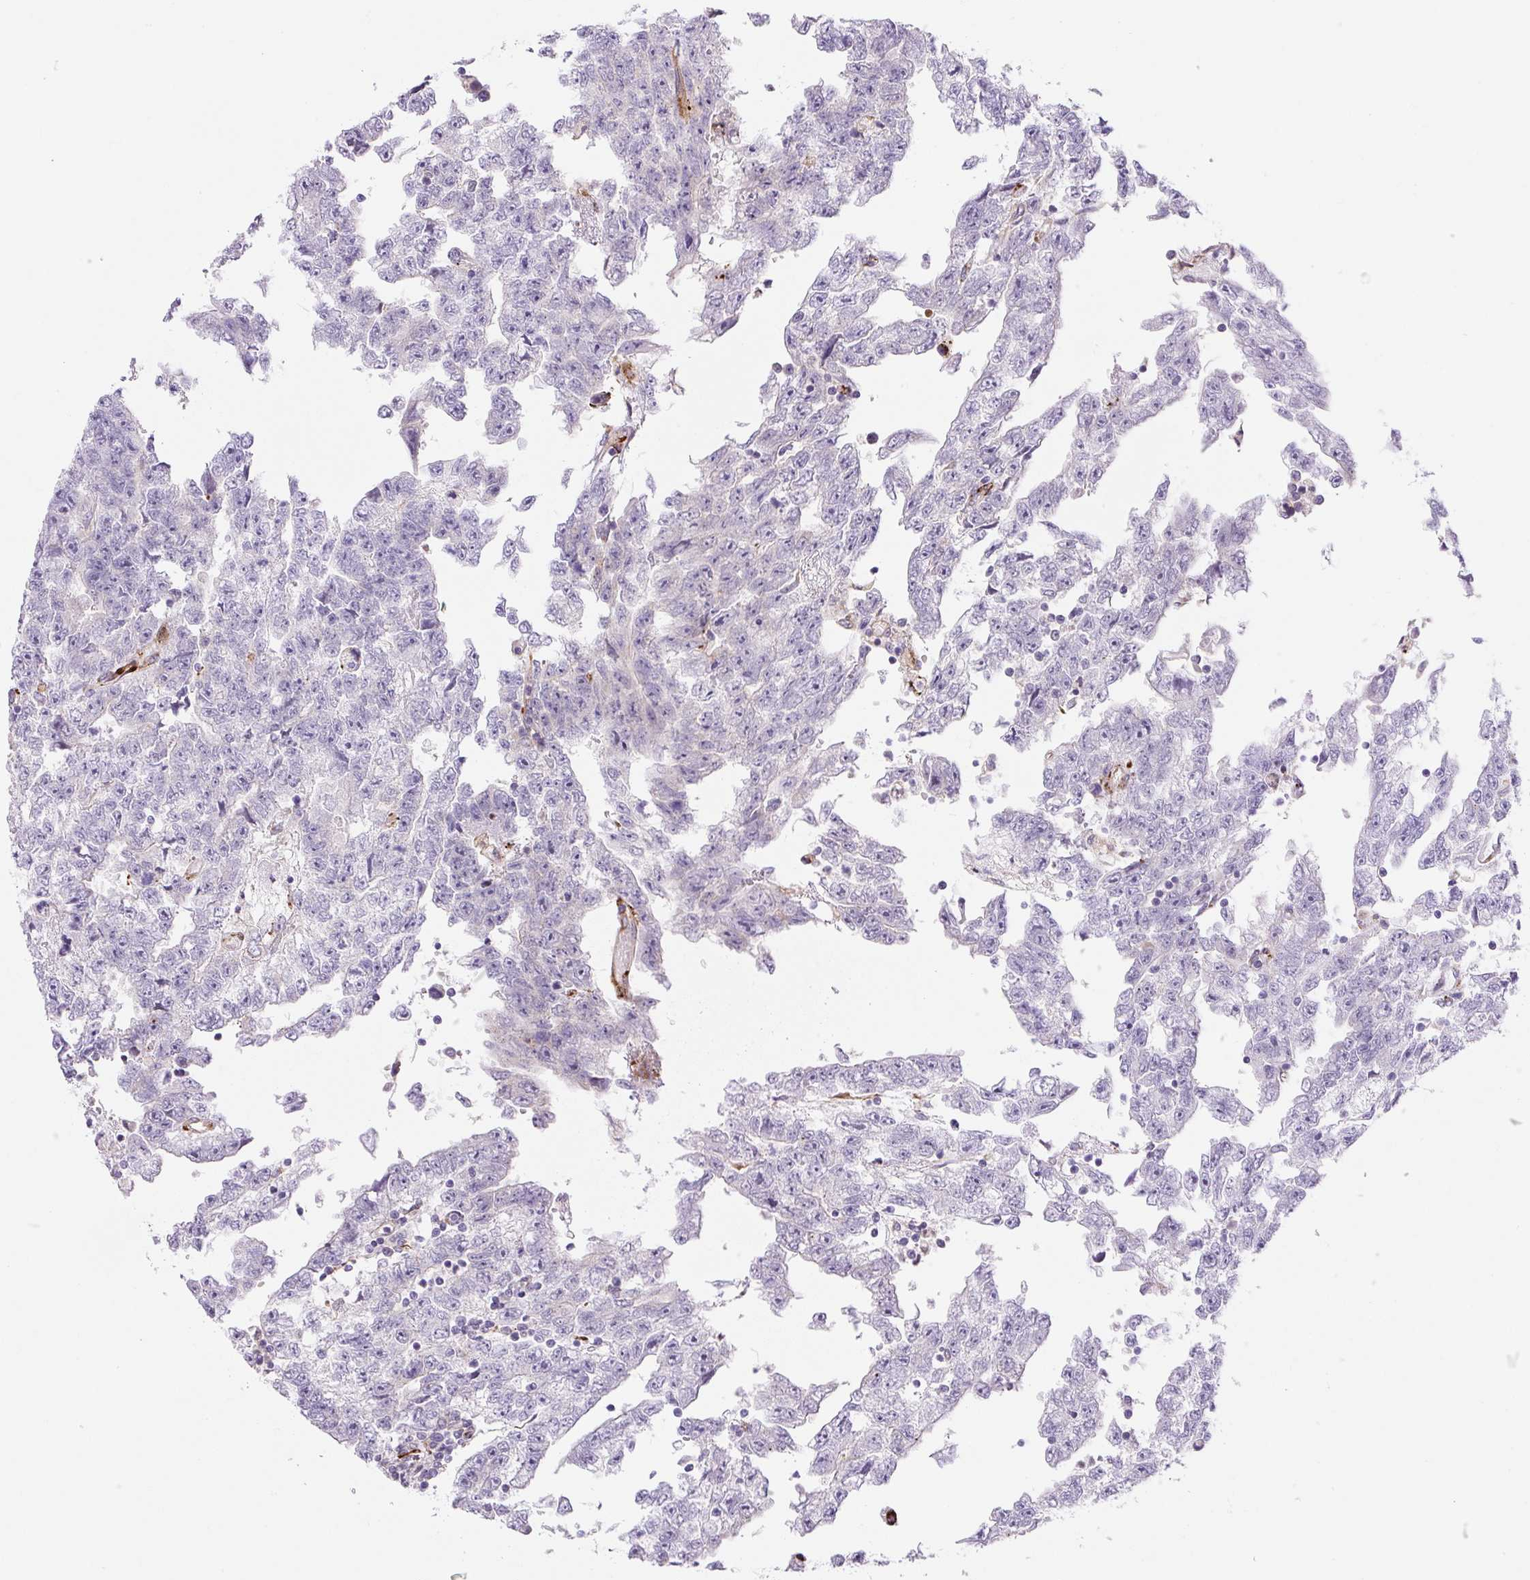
{"staining": {"intensity": "negative", "quantity": "none", "location": "none"}, "tissue": "testis cancer", "cell_type": "Tumor cells", "image_type": "cancer", "snomed": [{"axis": "morphology", "description": "Carcinoma, Embryonal, NOS"}, {"axis": "topography", "description": "Testis"}], "caption": "This is an immunohistochemistry photomicrograph of human testis cancer (embryonal carcinoma). There is no positivity in tumor cells.", "gene": "DISP3", "patient": {"sex": "male", "age": 25}}